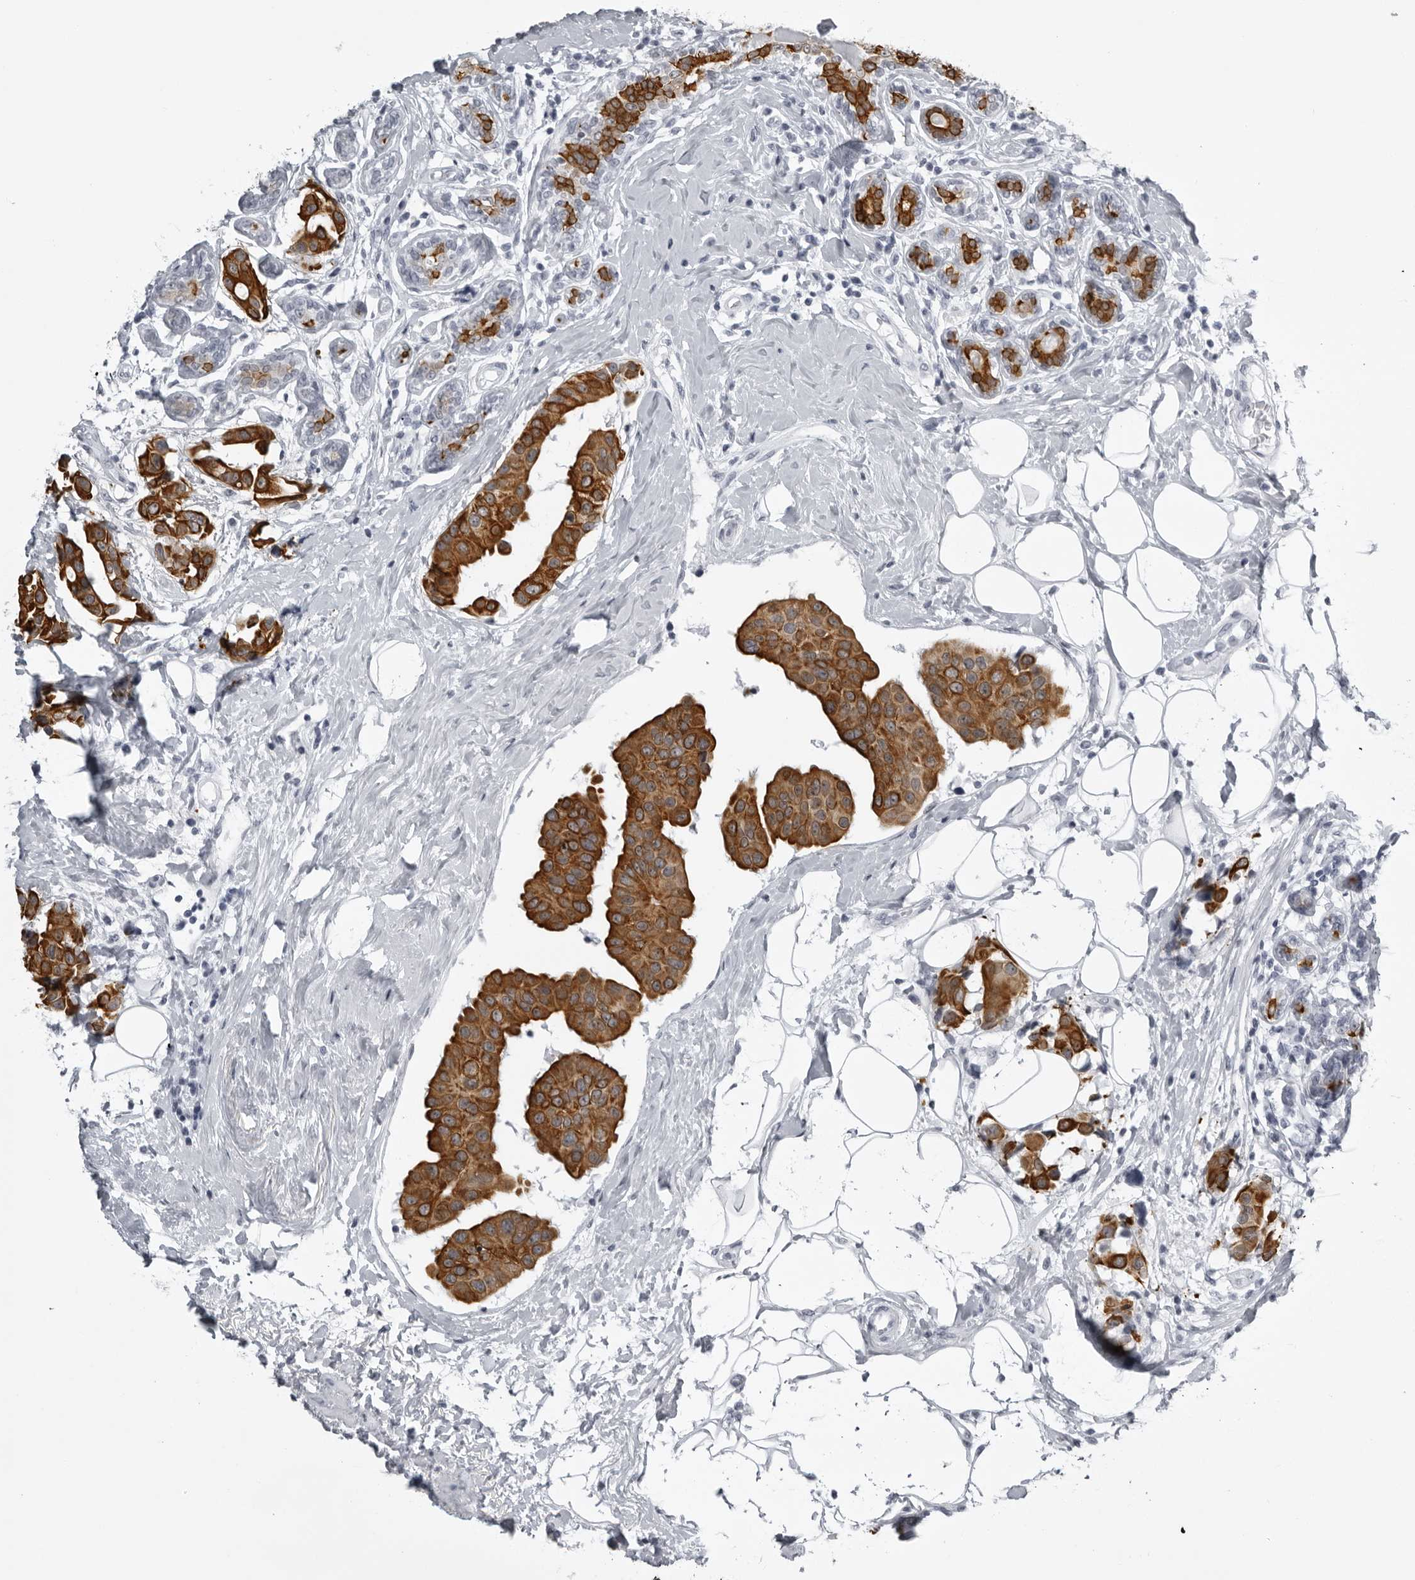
{"staining": {"intensity": "strong", "quantity": ">75%", "location": "cytoplasmic/membranous"}, "tissue": "breast cancer", "cell_type": "Tumor cells", "image_type": "cancer", "snomed": [{"axis": "morphology", "description": "Normal tissue, NOS"}, {"axis": "morphology", "description": "Duct carcinoma"}, {"axis": "topography", "description": "Breast"}], "caption": "Human breast infiltrating ductal carcinoma stained with a brown dye demonstrates strong cytoplasmic/membranous positive positivity in about >75% of tumor cells.", "gene": "UROD", "patient": {"sex": "female", "age": 39}}